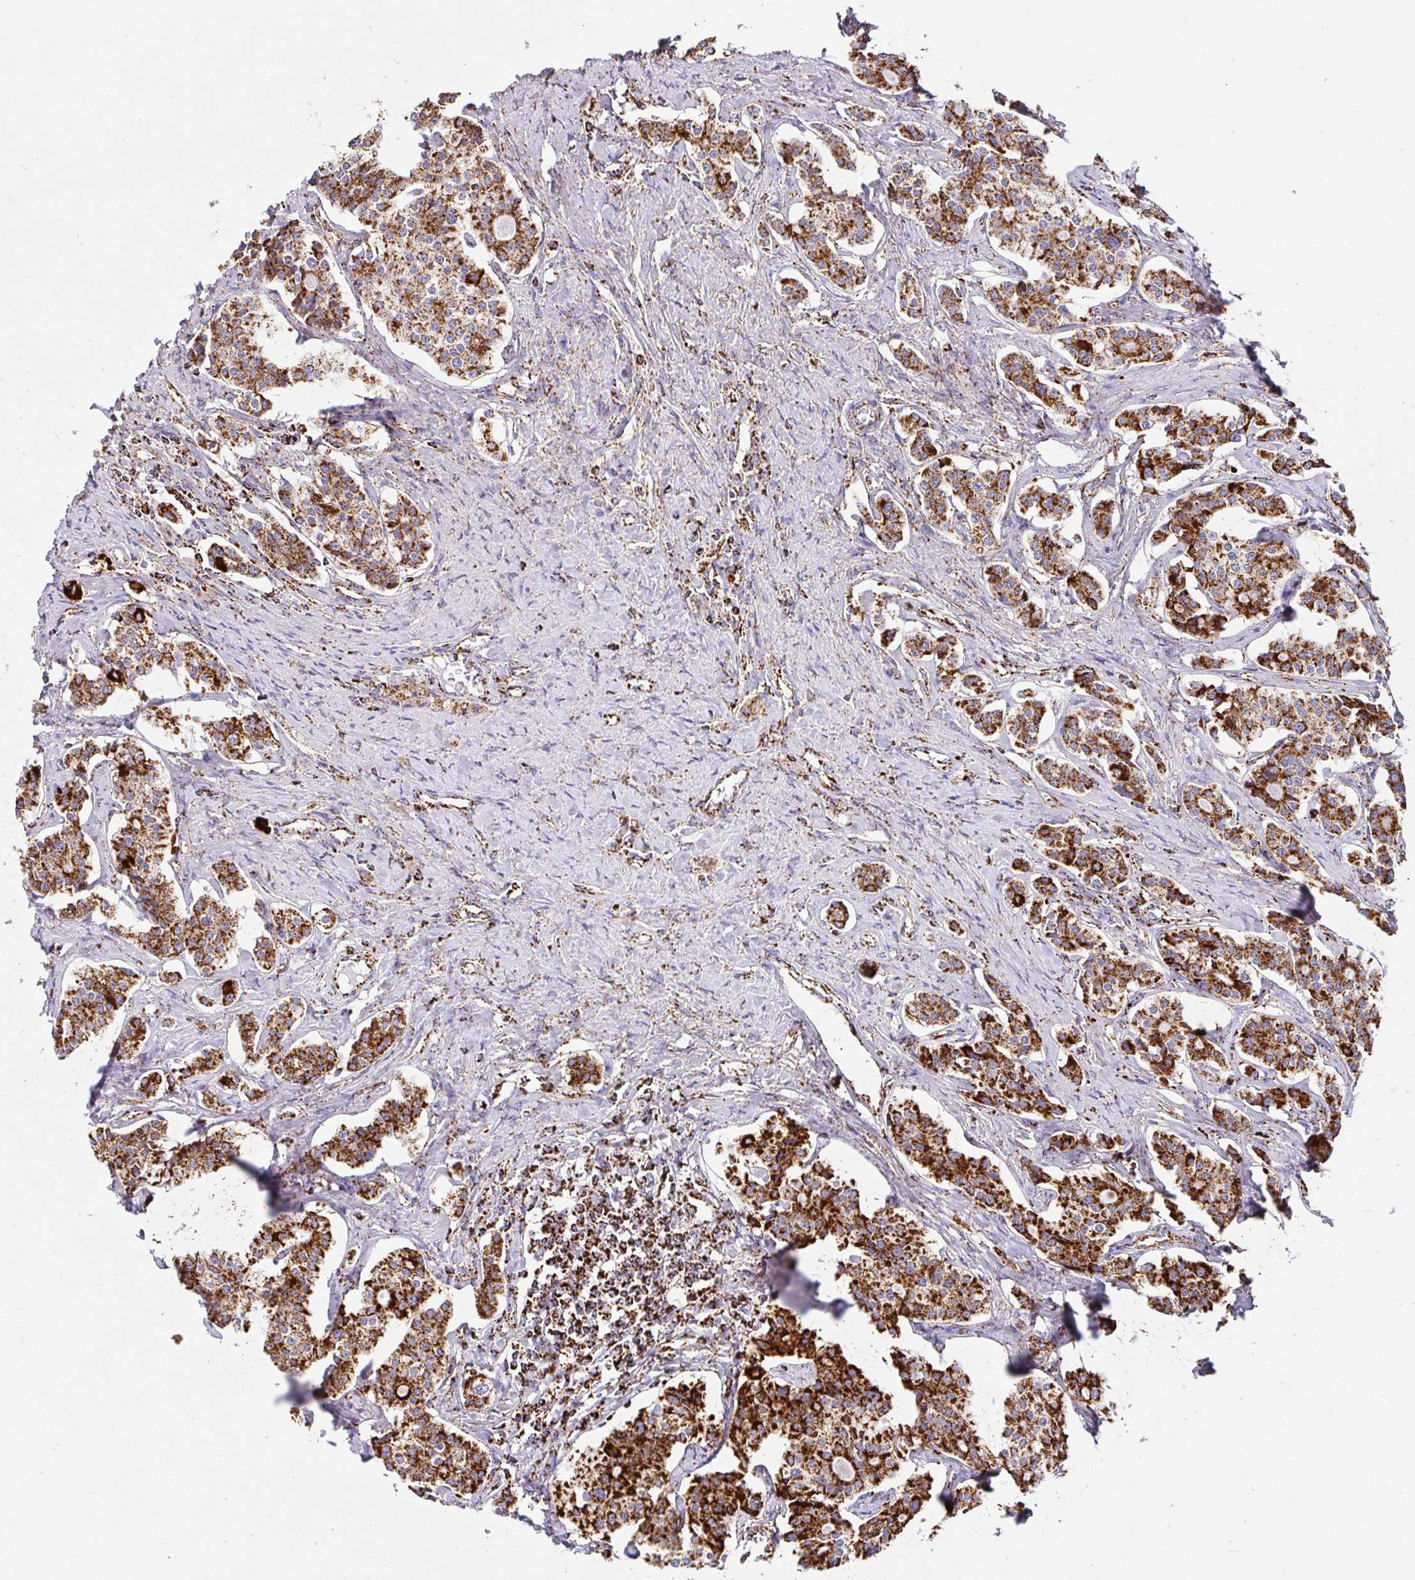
{"staining": {"intensity": "strong", "quantity": ">75%", "location": "cytoplasmic/membranous"}, "tissue": "carcinoid", "cell_type": "Tumor cells", "image_type": "cancer", "snomed": [{"axis": "morphology", "description": "Carcinoid, malignant, NOS"}, {"axis": "topography", "description": "Small intestine"}], "caption": "Malignant carcinoid stained for a protein (brown) demonstrates strong cytoplasmic/membranous positive staining in about >75% of tumor cells.", "gene": "ANKRD33B", "patient": {"sex": "male", "age": 63}}